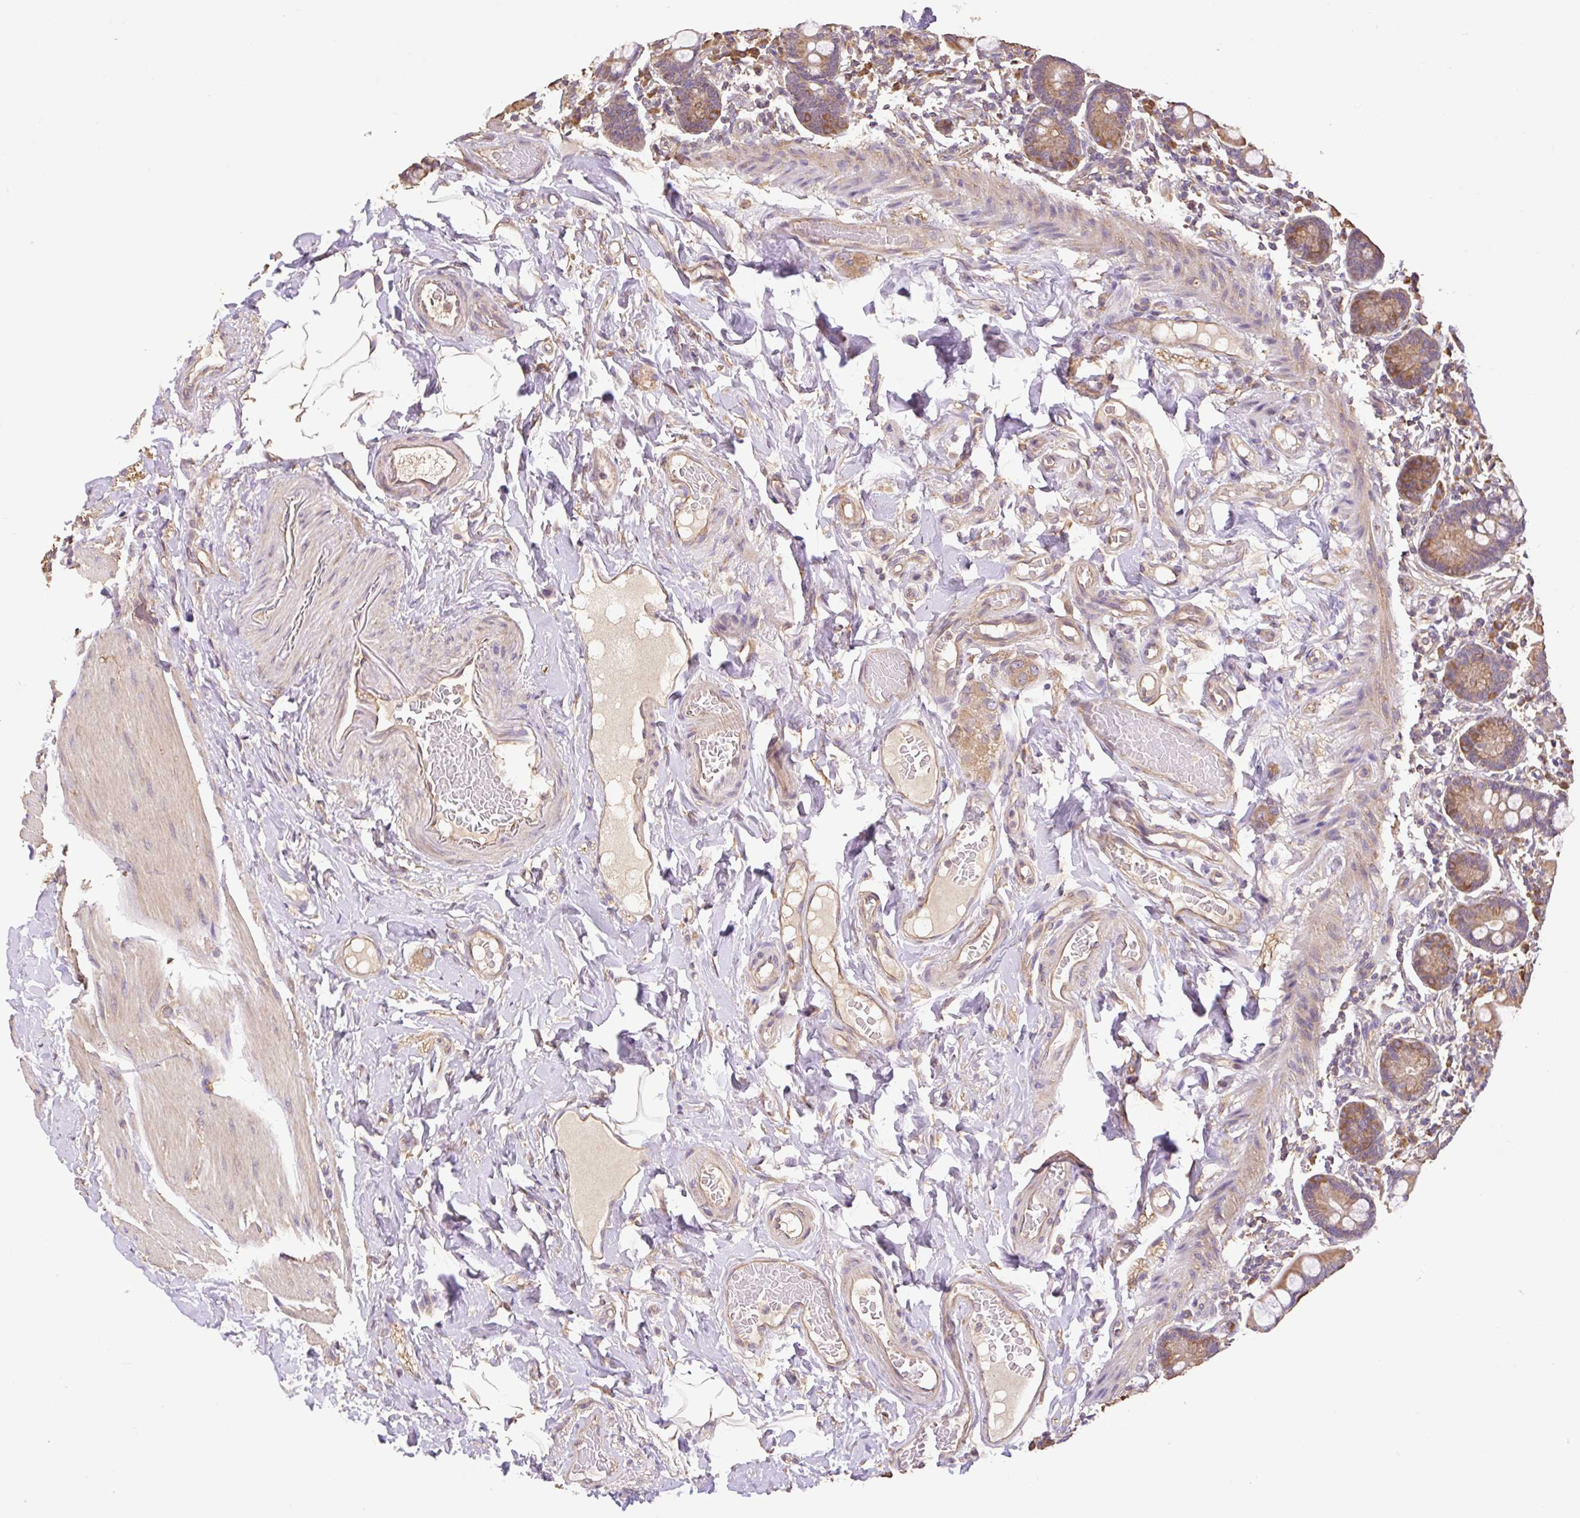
{"staining": {"intensity": "moderate", "quantity": ">75%", "location": "cytoplasmic/membranous"}, "tissue": "small intestine", "cell_type": "Glandular cells", "image_type": "normal", "snomed": [{"axis": "morphology", "description": "Normal tissue, NOS"}, {"axis": "topography", "description": "Small intestine"}], "caption": "About >75% of glandular cells in normal human small intestine show moderate cytoplasmic/membranous protein staining as visualized by brown immunohistochemical staining.", "gene": "DESI1", "patient": {"sex": "female", "age": 64}}